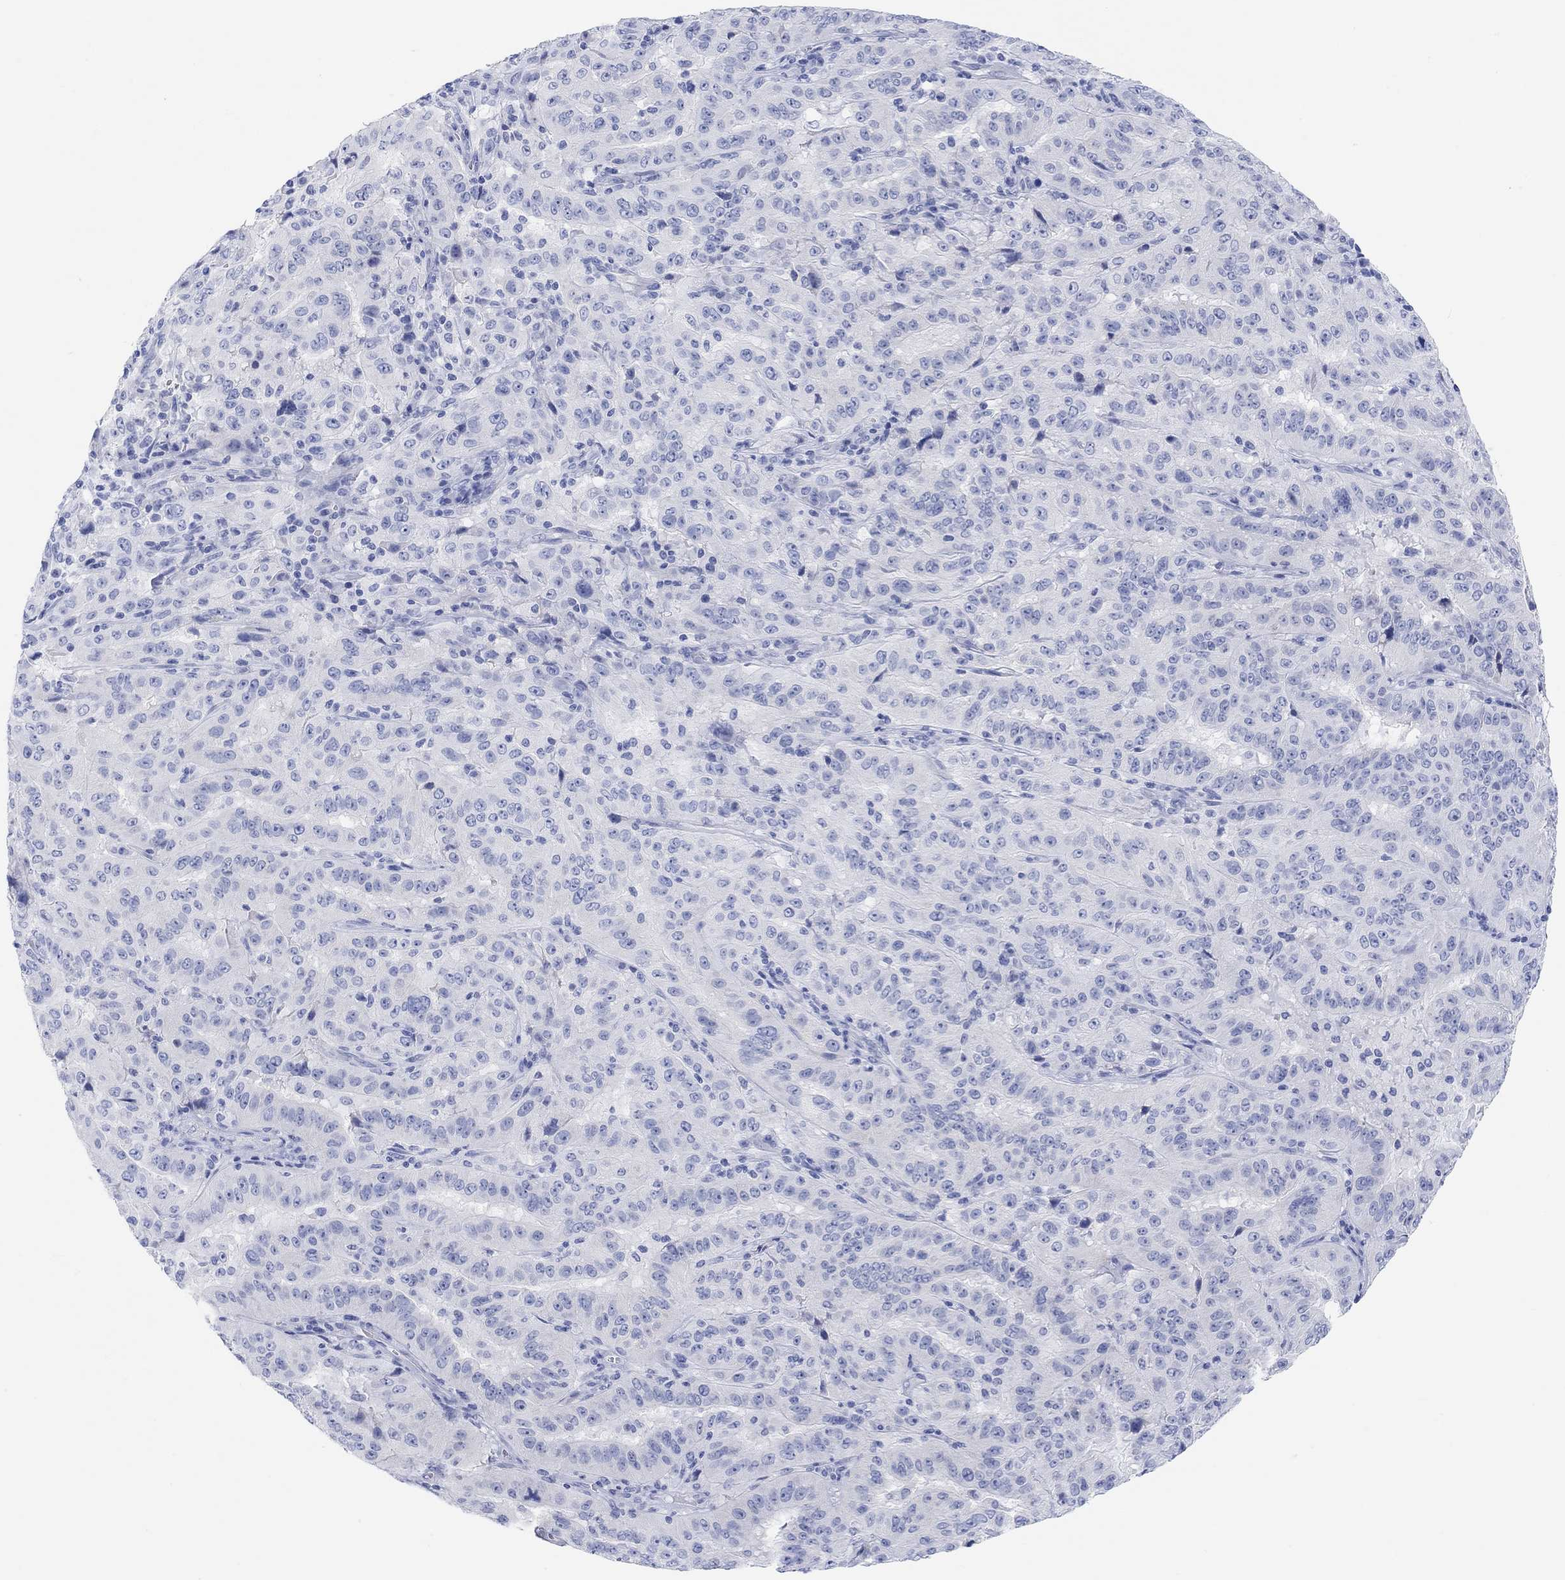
{"staining": {"intensity": "negative", "quantity": "none", "location": "none"}, "tissue": "pancreatic cancer", "cell_type": "Tumor cells", "image_type": "cancer", "snomed": [{"axis": "morphology", "description": "Adenocarcinoma, NOS"}, {"axis": "topography", "description": "Pancreas"}], "caption": "IHC image of pancreatic adenocarcinoma stained for a protein (brown), which shows no staining in tumor cells. (DAB immunohistochemistry (IHC) visualized using brightfield microscopy, high magnification).", "gene": "XIRP2", "patient": {"sex": "male", "age": 63}}